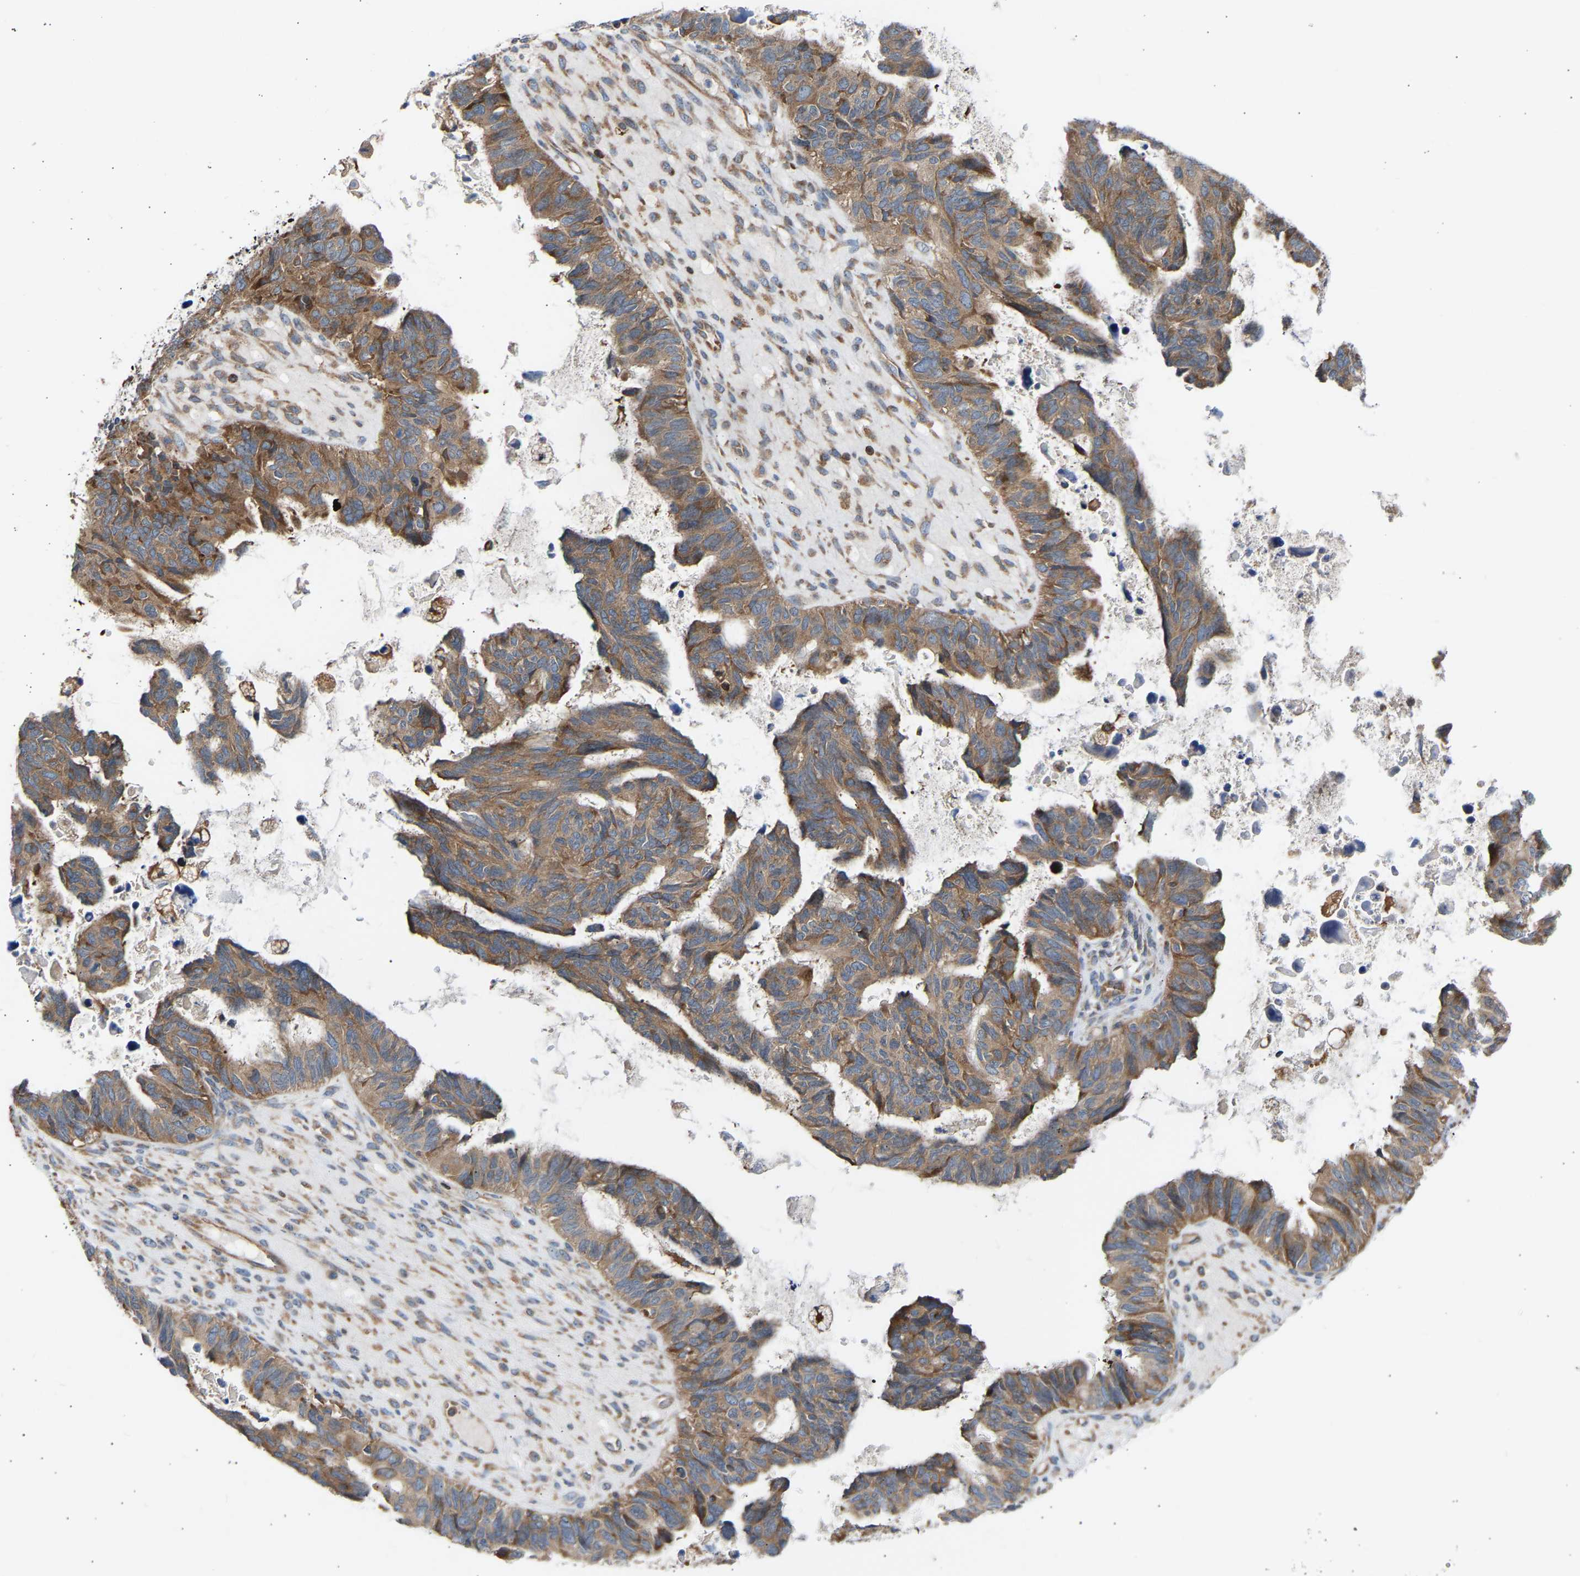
{"staining": {"intensity": "moderate", "quantity": ">75%", "location": "cytoplasmic/membranous"}, "tissue": "ovarian cancer", "cell_type": "Tumor cells", "image_type": "cancer", "snomed": [{"axis": "morphology", "description": "Cystadenocarcinoma, serous, NOS"}, {"axis": "topography", "description": "Ovary"}], "caption": "Immunohistochemistry photomicrograph of neoplastic tissue: ovarian serous cystadenocarcinoma stained using immunohistochemistry (IHC) shows medium levels of moderate protein expression localized specifically in the cytoplasmic/membranous of tumor cells, appearing as a cytoplasmic/membranous brown color.", "gene": "GCN1", "patient": {"sex": "female", "age": 79}}